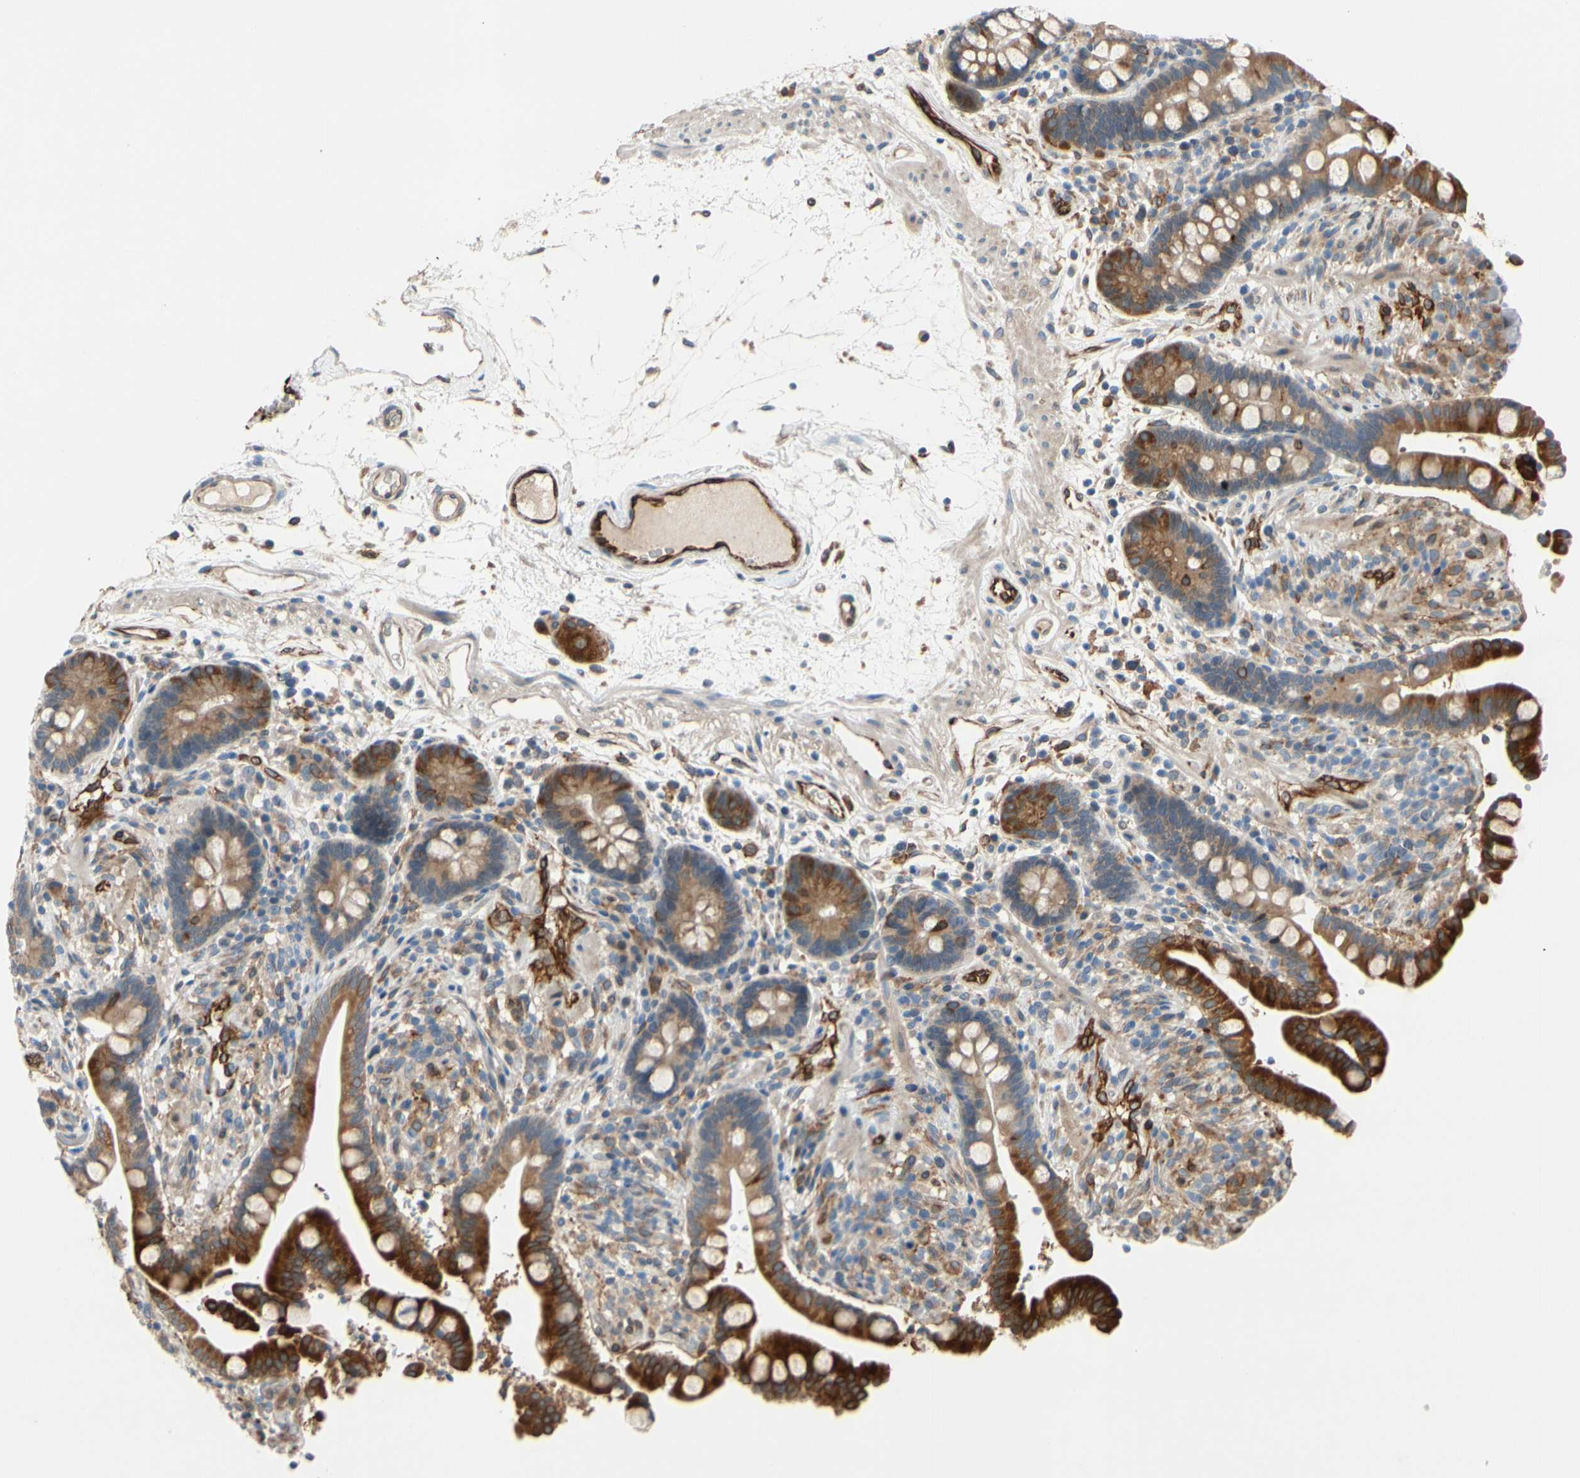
{"staining": {"intensity": "strong", "quantity": ">75%", "location": "cytoplasmic/membranous"}, "tissue": "colon", "cell_type": "Endothelial cells", "image_type": "normal", "snomed": [{"axis": "morphology", "description": "Normal tissue, NOS"}, {"axis": "topography", "description": "Colon"}], "caption": "This histopathology image displays immunohistochemistry staining of unremarkable colon, with high strong cytoplasmic/membranous expression in approximately >75% of endothelial cells.", "gene": "PRXL2A", "patient": {"sex": "male", "age": 73}}